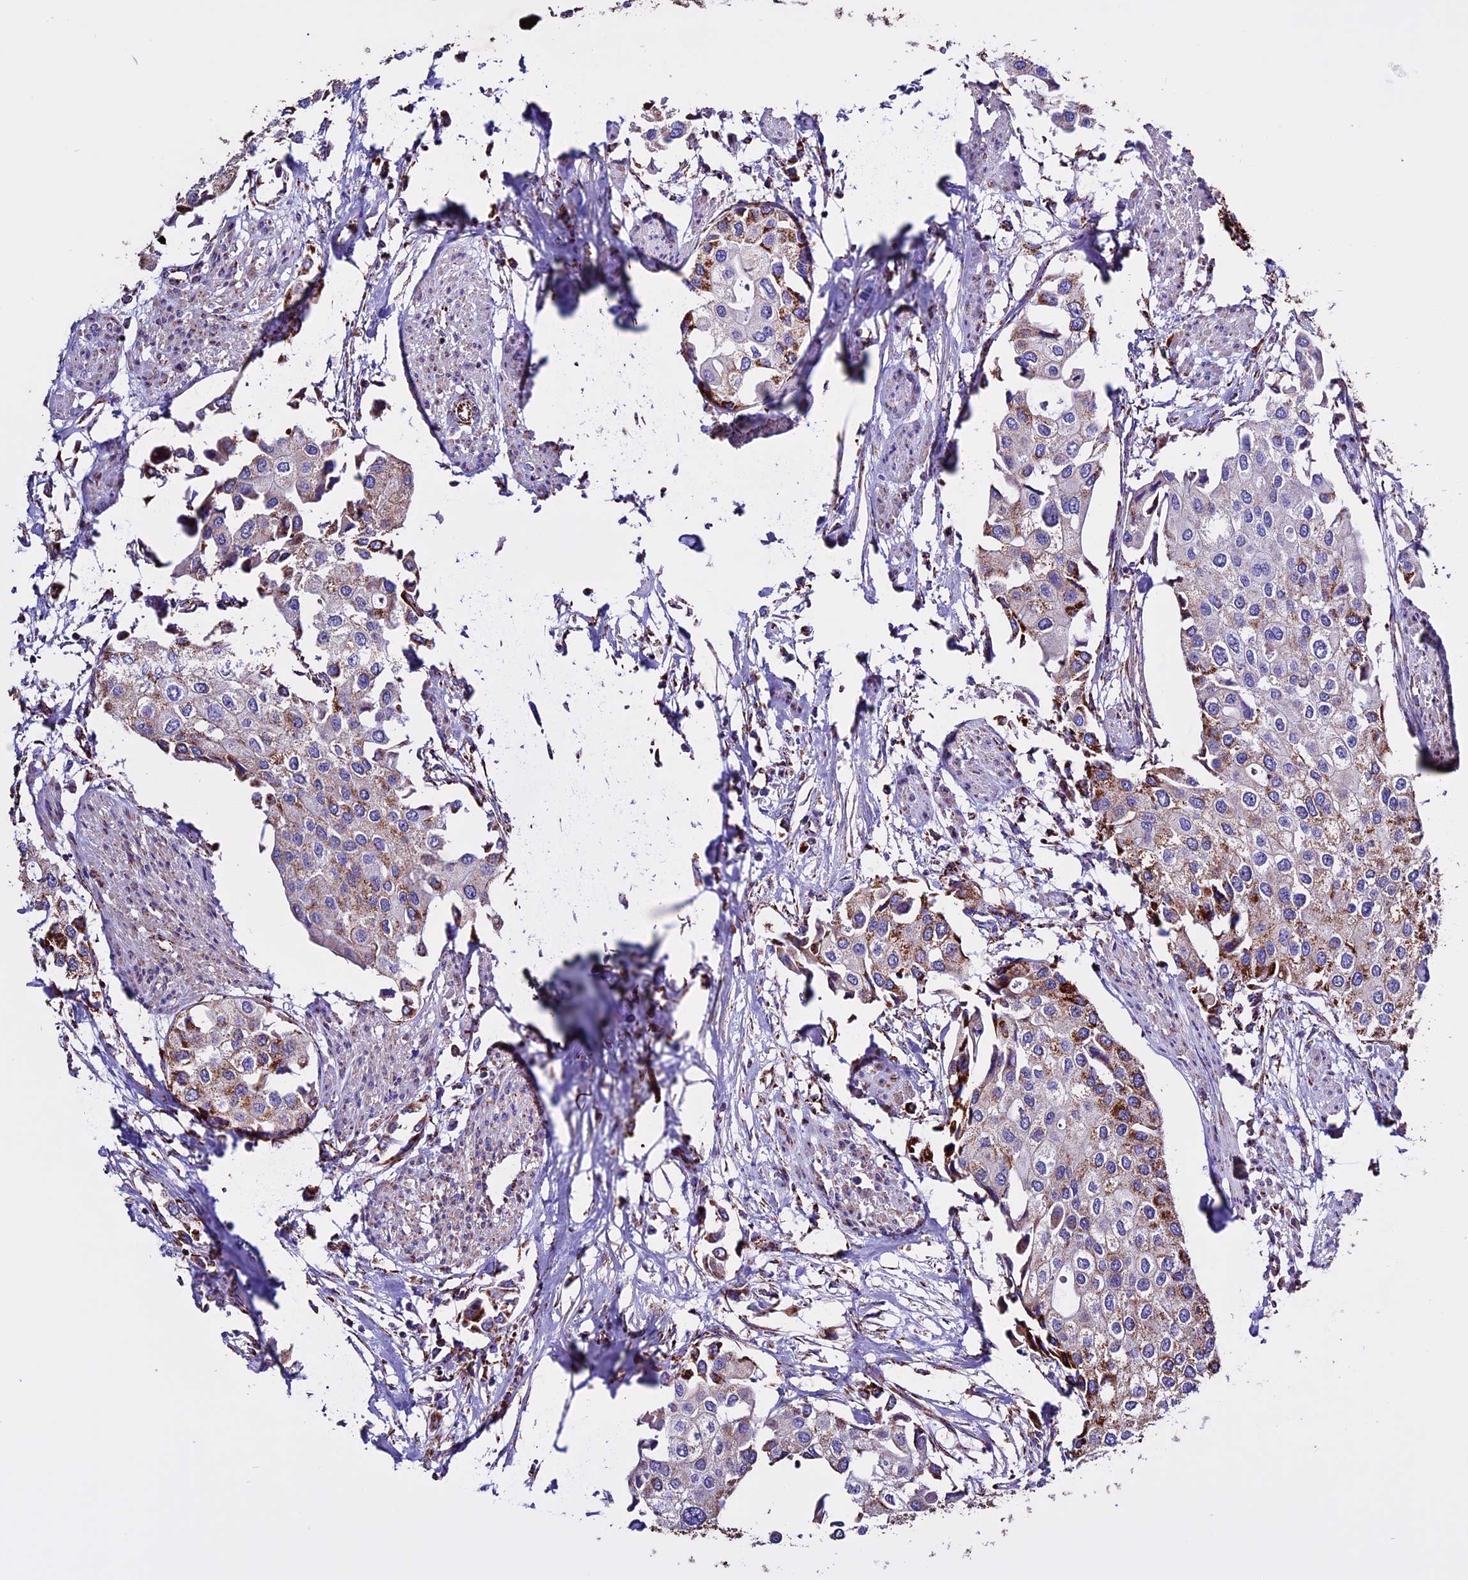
{"staining": {"intensity": "moderate", "quantity": ">75%", "location": "cytoplasmic/membranous"}, "tissue": "urothelial cancer", "cell_type": "Tumor cells", "image_type": "cancer", "snomed": [{"axis": "morphology", "description": "Urothelial carcinoma, High grade"}, {"axis": "topography", "description": "Urinary bladder"}], "caption": "Tumor cells display medium levels of moderate cytoplasmic/membranous expression in approximately >75% of cells in high-grade urothelial carcinoma.", "gene": "CX3CL1", "patient": {"sex": "male", "age": 64}}